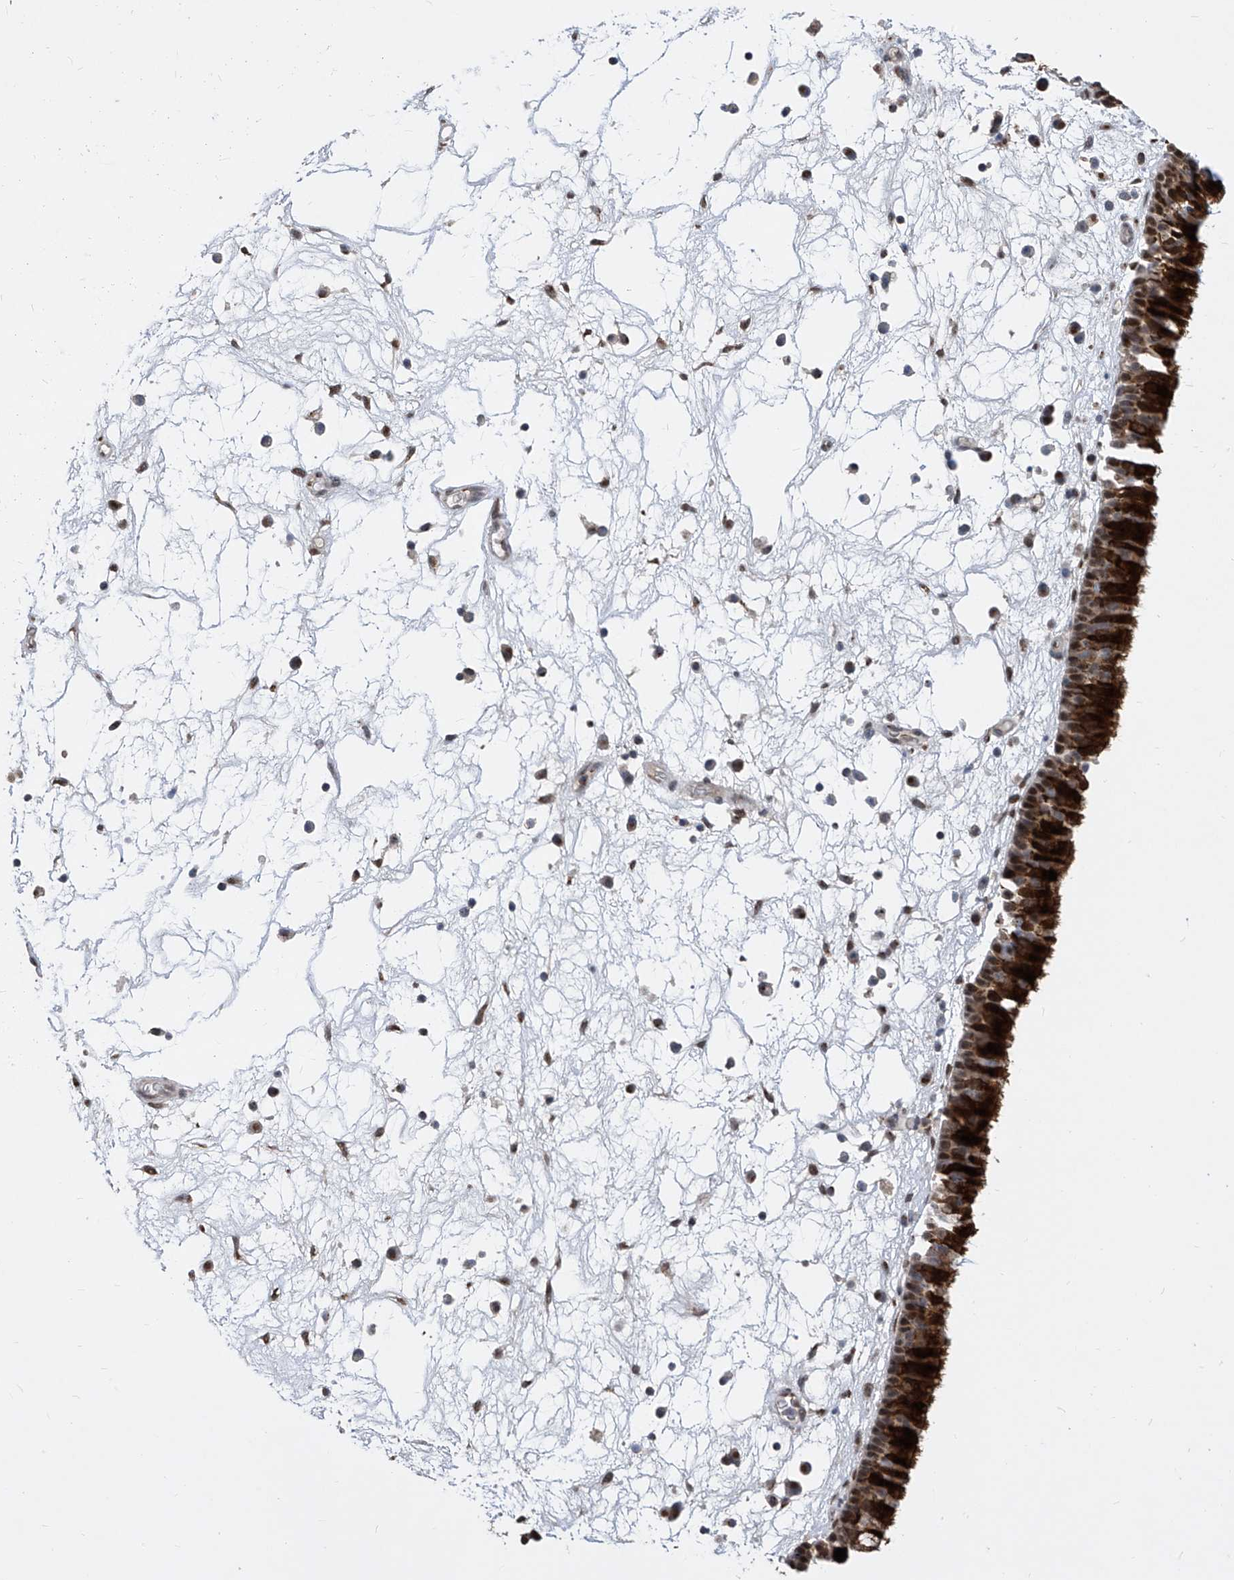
{"staining": {"intensity": "strong", "quantity": ">75%", "location": "cytoplasmic/membranous,nuclear"}, "tissue": "nasopharynx", "cell_type": "Respiratory epithelial cells", "image_type": "normal", "snomed": [{"axis": "morphology", "description": "Normal tissue, NOS"}, {"axis": "morphology", "description": "Inflammation, NOS"}, {"axis": "morphology", "description": "Malignant melanoma, Metastatic site"}, {"axis": "topography", "description": "Nasopharynx"}], "caption": "Immunohistochemistry histopathology image of benign nasopharynx stained for a protein (brown), which shows high levels of strong cytoplasmic/membranous,nuclear positivity in approximately >75% of respiratory epithelial cells.", "gene": "CETN1", "patient": {"sex": "male", "age": 70}}